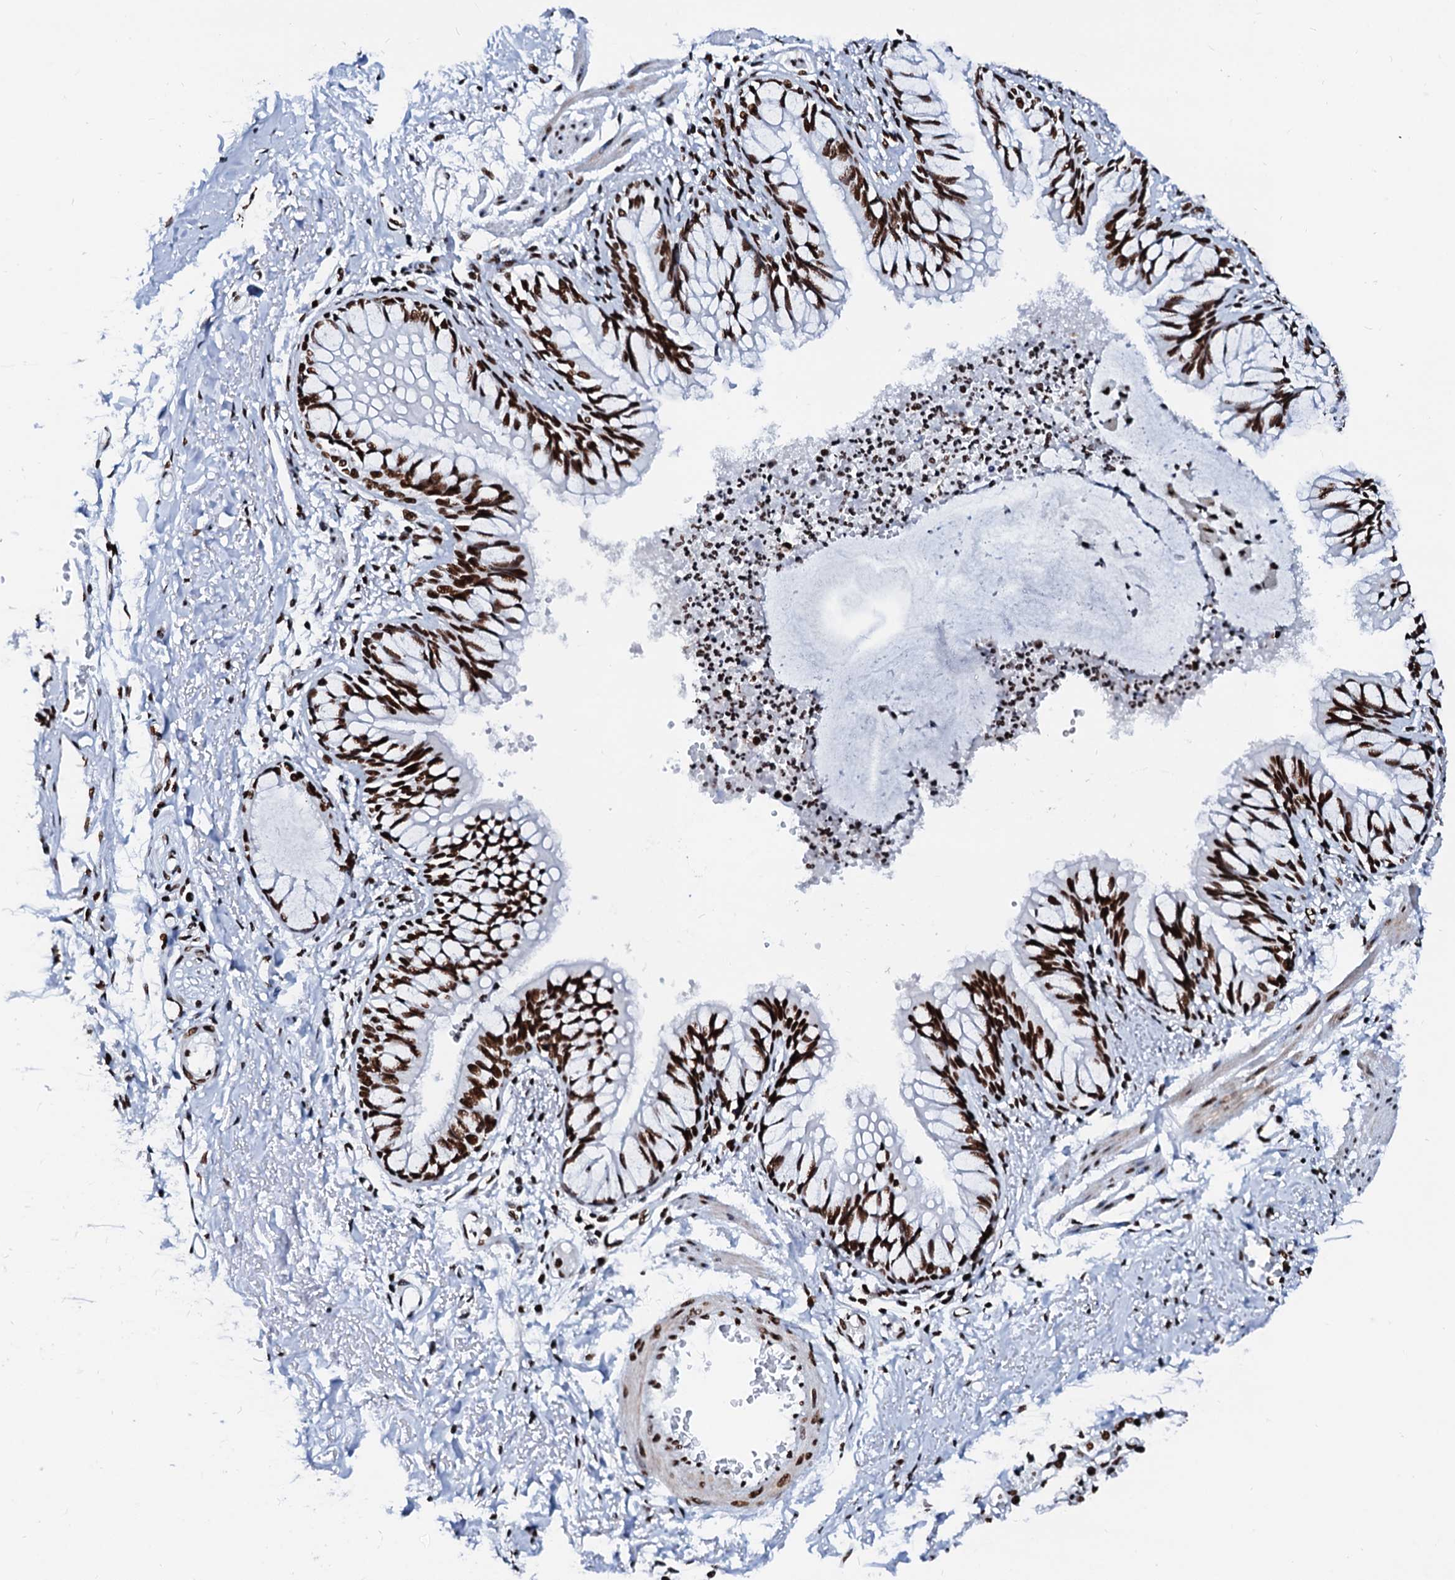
{"staining": {"intensity": "strong", "quantity": ">75%", "location": "nuclear"}, "tissue": "bronchus", "cell_type": "Respiratory epithelial cells", "image_type": "normal", "snomed": [{"axis": "morphology", "description": "Normal tissue, NOS"}, {"axis": "topography", "description": "Cartilage tissue"}, {"axis": "topography", "description": "Bronchus"}, {"axis": "topography", "description": "Lung"}], "caption": "Immunohistochemistry (IHC) (DAB) staining of benign bronchus exhibits strong nuclear protein positivity in about >75% of respiratory epithelial cells.", "gene": "RALY", "patient": {"sex": "female", "age": 49}}